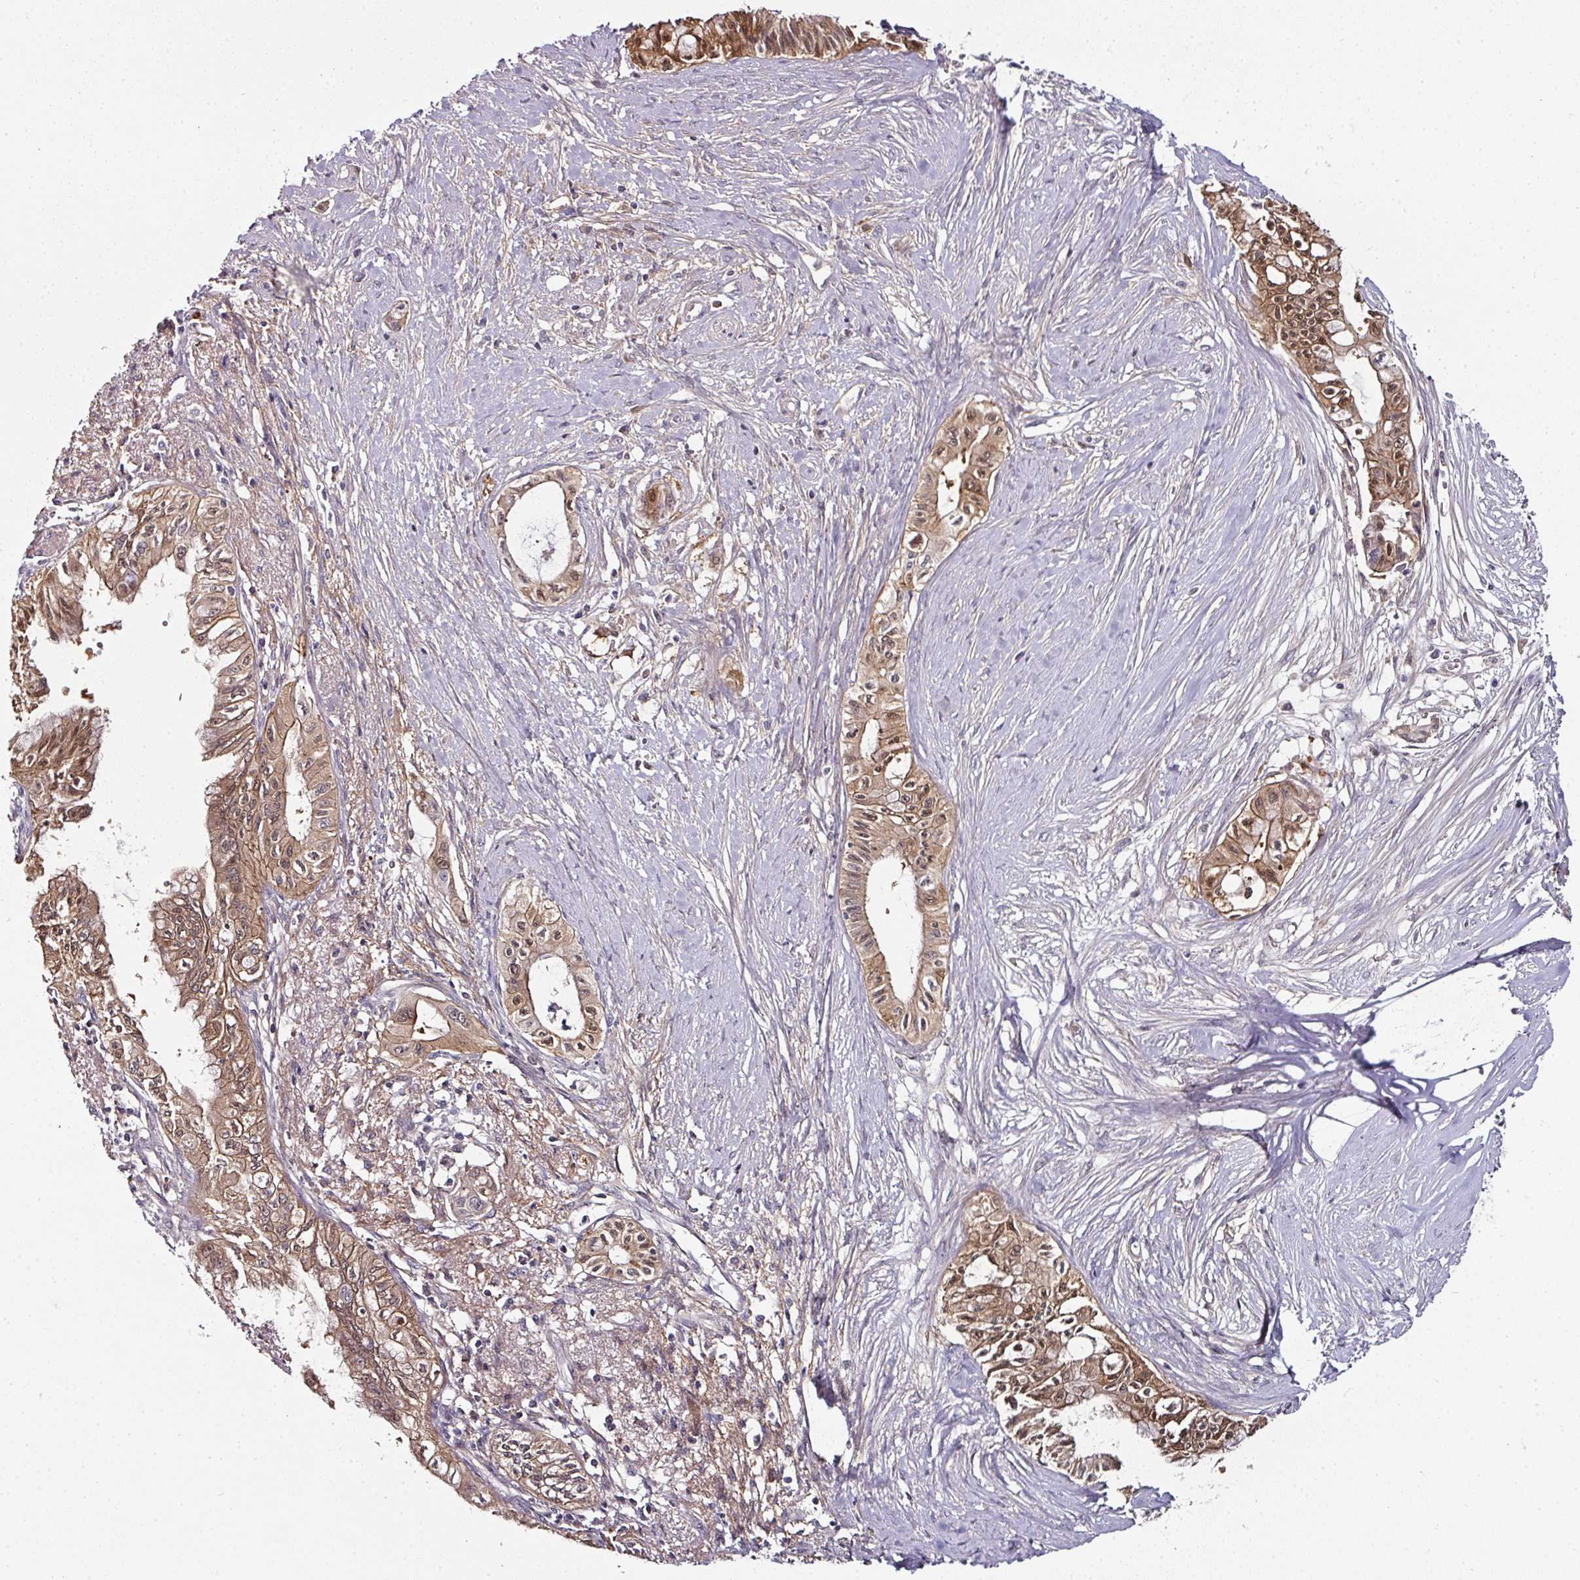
{"staining": {"intensity": "moderate", "quantity": ">75%", "location": "cytoplasmic/membranous,nuclear"}, "tissue": "pancreatic cancer", "cell_type": "Tumor cells", "image_type": "cancer", "snomed": [{"axis": "morphology", "description": "Adenocarcinoma, NOS"}, {"axis": "topography", "description": "Pancreas"}], "caption": "Immunohistochemistry micrograph of neoplastic tissue: human pancreatic cancer stained using IHC exhibits medium levels of moderate protein expression localized specifically in the cytoplasmic/membranous and nuclear of tumor cells, appearing as a cytoplasmic/membranous and nuclear brown color.", "gene": "CTDSP2", "patient": {"sex": "male", "age": 71}}